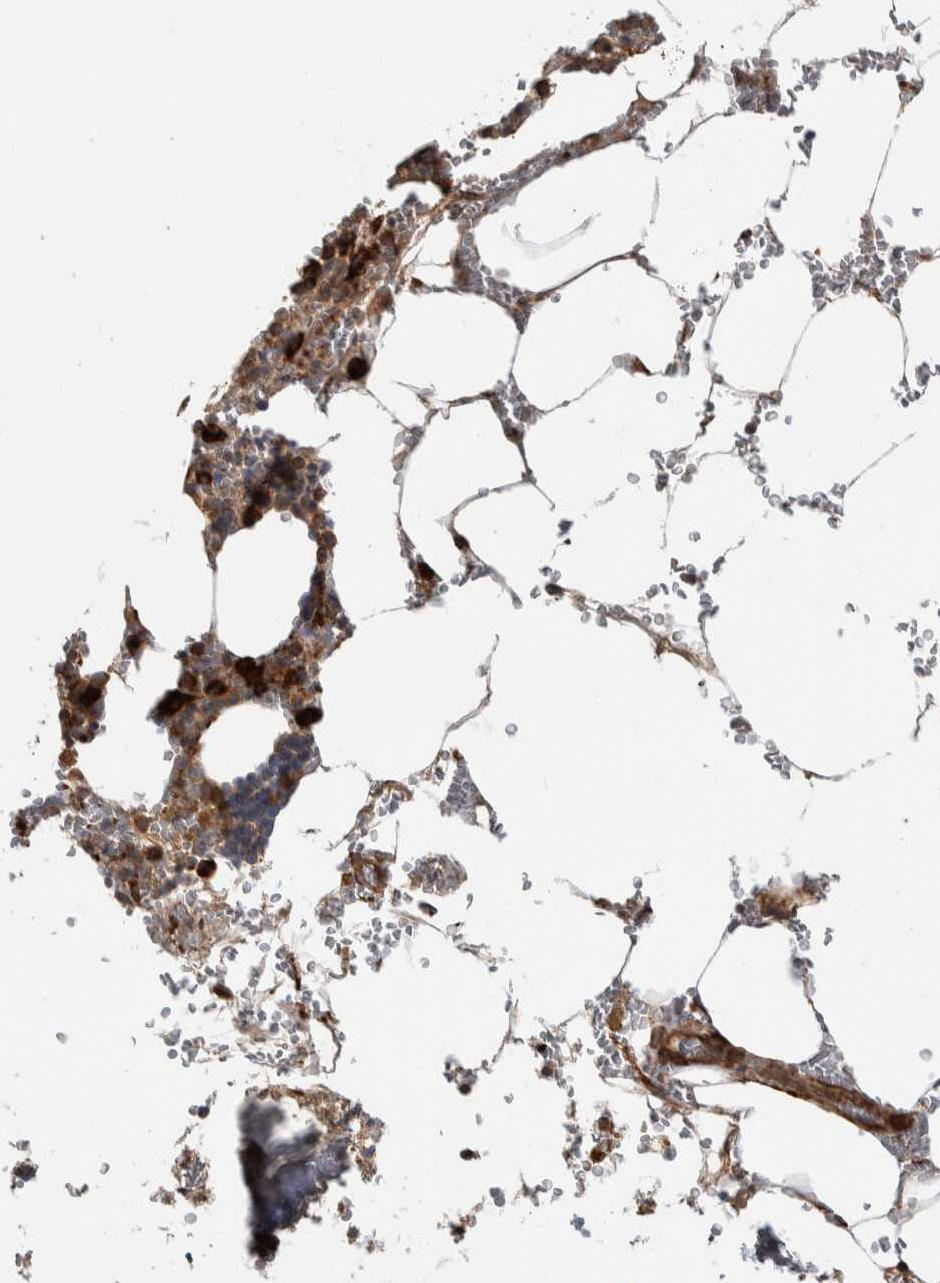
{"staining": {"intensity": "strong", "quantity": "25%-75%", "location": "cytoplasmic/membranous"}, "tissue": "bone marrow", "cell_type": "Hematopoietic cells", "image_type": "normal", "snomed": [{"axis": "morphology", "description": "Normal tissue, NOS"}, {"axis": "topography", "description": "Bone marrow"}], "caption": "A micrograph showing strong cytoplasmic/membranous expression in about 25%-75% of hematopoietic cells in normal bone marrow, as visualized by brown immunohistochemical staining.", "gene": "EIF3H", "patient": {"sex": "male", "age": 70}}